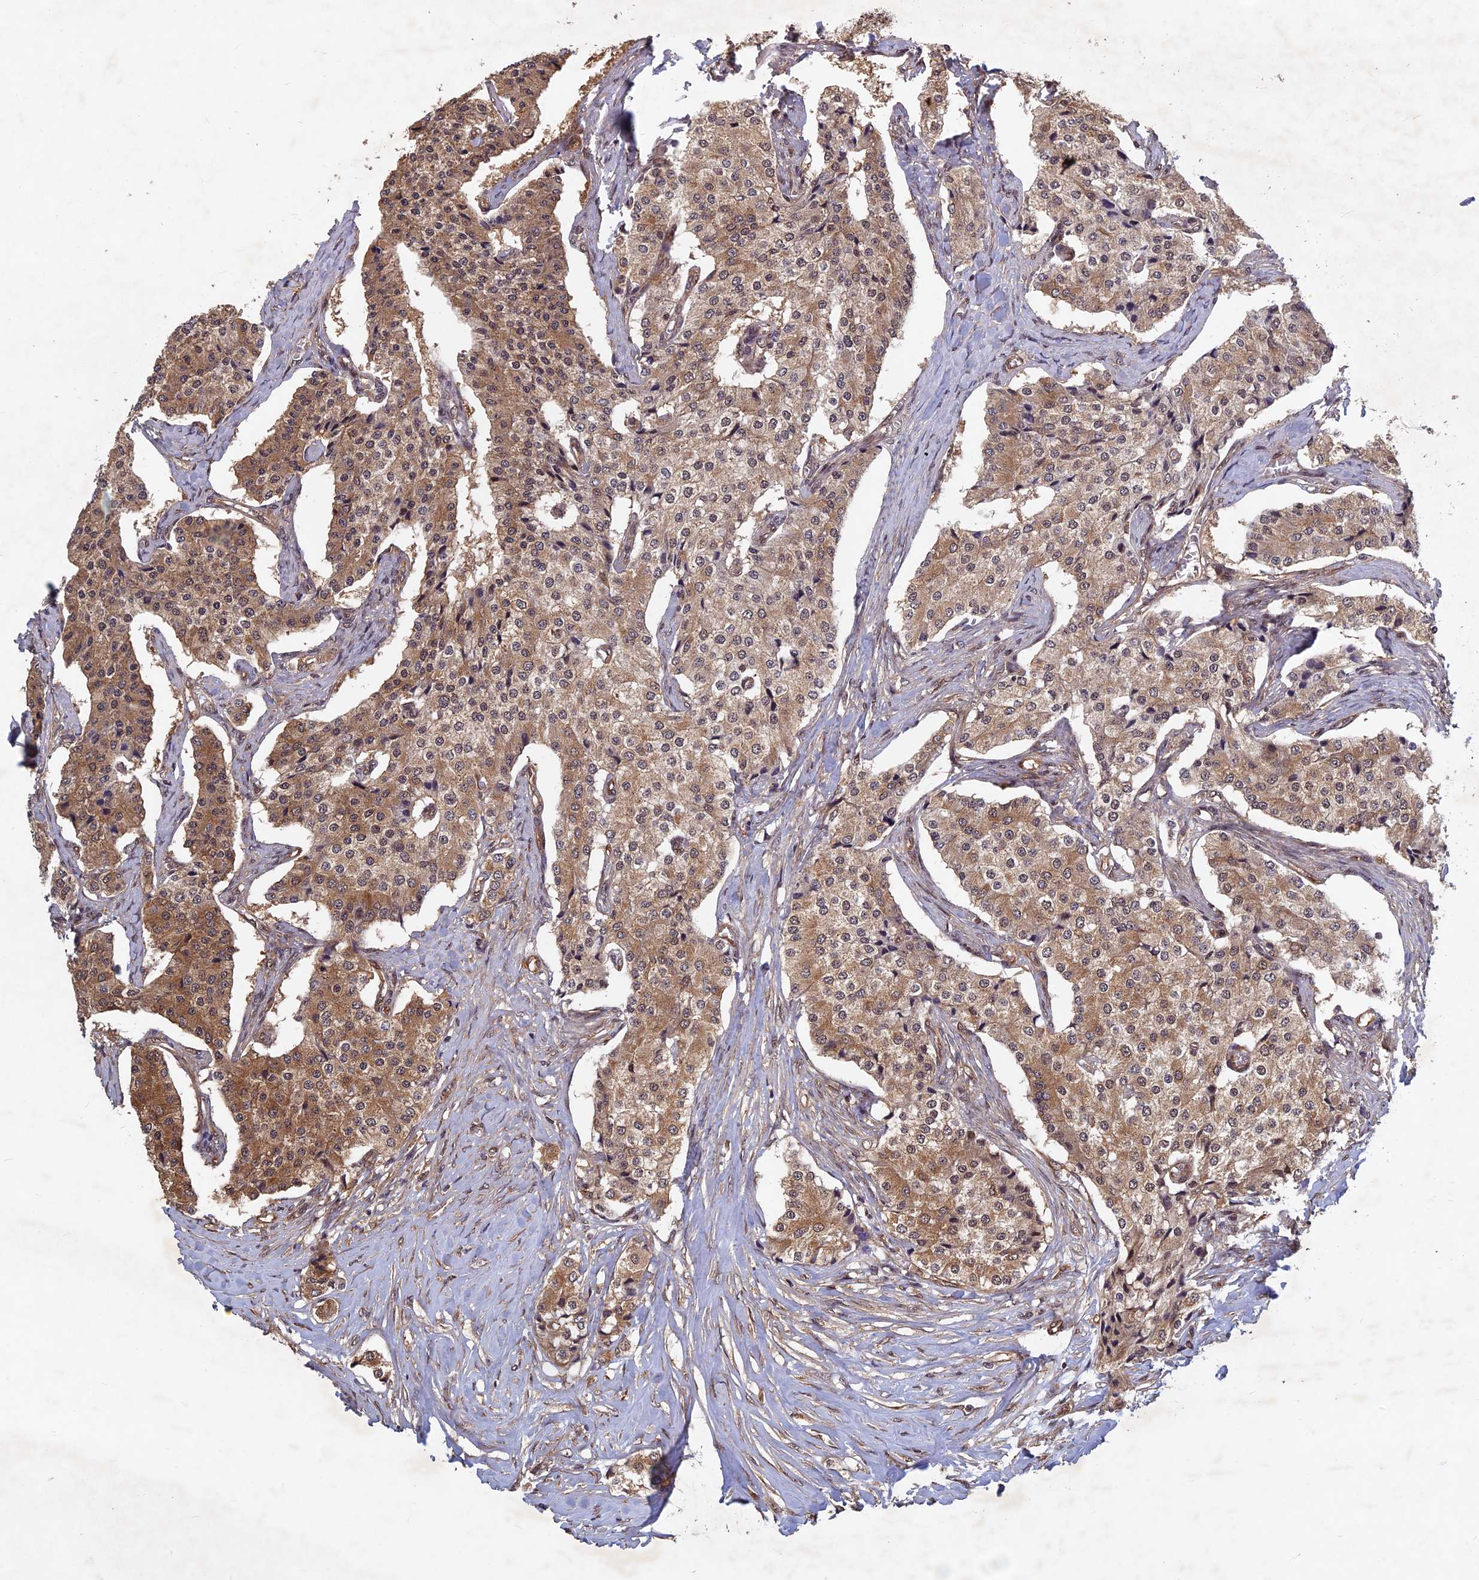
{"staining": {"intensity": "moderate", "quantity": ">75%", "location": "cytoplasmic/membranous"}, "tissue": "carcinoid", "cell_type": "Tumor cells", "image_type": "cancer", "snomed": [{"axis": "morphology", "description": "Carcinoid, malignant, NOS"}, {"axis": "topography", "description": "Colon"}], "caption": "Immunohistochemistry (IHC) (DAB) staining of human malignant carcinoid demonstrates moderate cytoplasmic/membranous protein positivity in about >75% of tumor cells.", "gene": "FAM53C", "patient": {"sex": "female", "age": 52}}